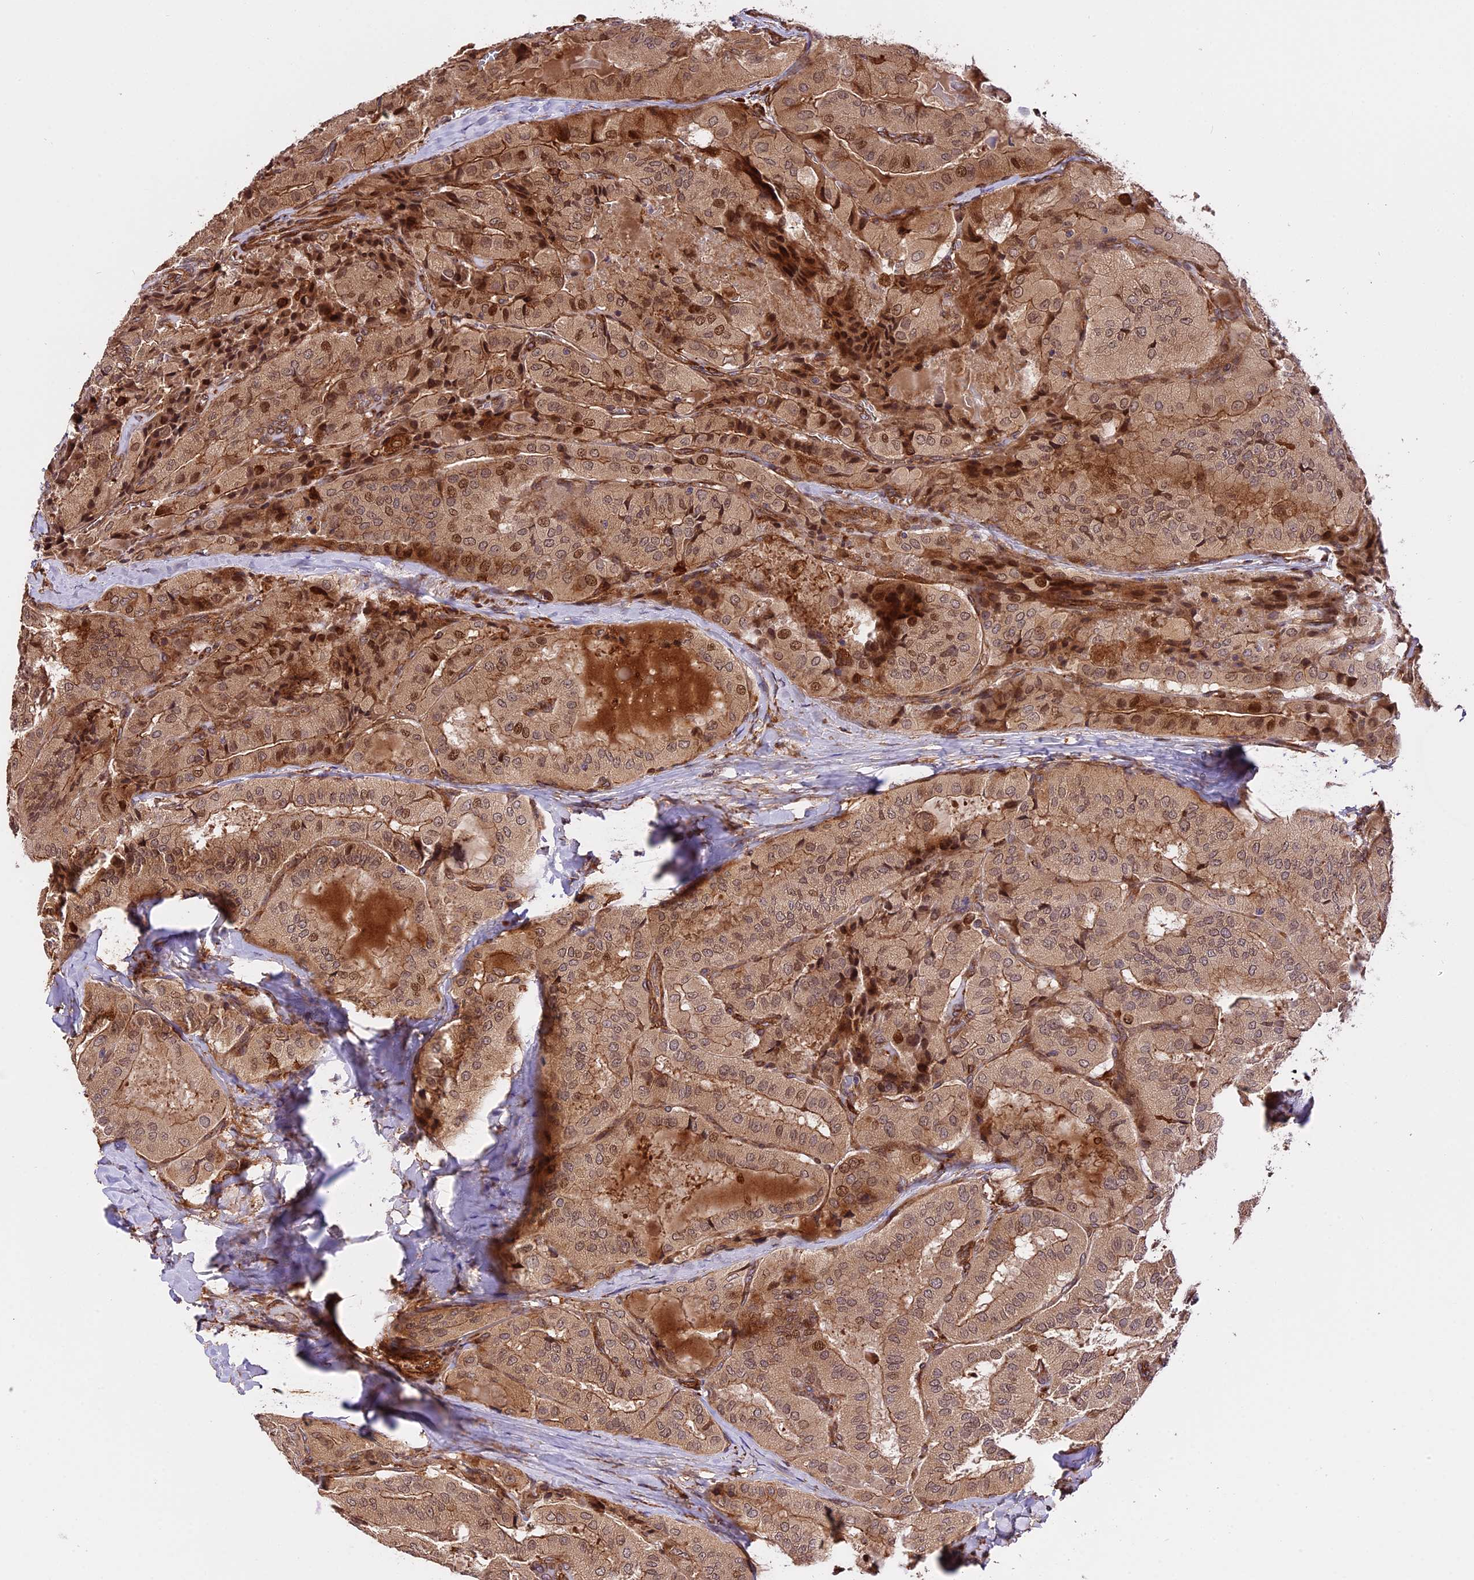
{"staining": {"intensity": "moderate", "quantity": ">75%", "location": "cytoplasmic/membranous,nuclear"}, "tissue": "thyroid cancer", "cell_type": "Tumor cells", "image_type": "cancer", "snomed": [{"axis": "morphology", "description": "Normal tissue, NOS"}, {"axis": "morphology", "description": "Papillary adenocarcinoma, NOS"}, {"axis": "topography", "description": "Thyroid gland"}], "caption": "Tumor cells show medium levels of moderate cytoplasmic/membranous and nuclear positivity in approximately >75% of cells in papillary adenocarcinoma (thyroid).", "gene": "HERPUD1", "patient": {"sex": "female", "age": 59}}